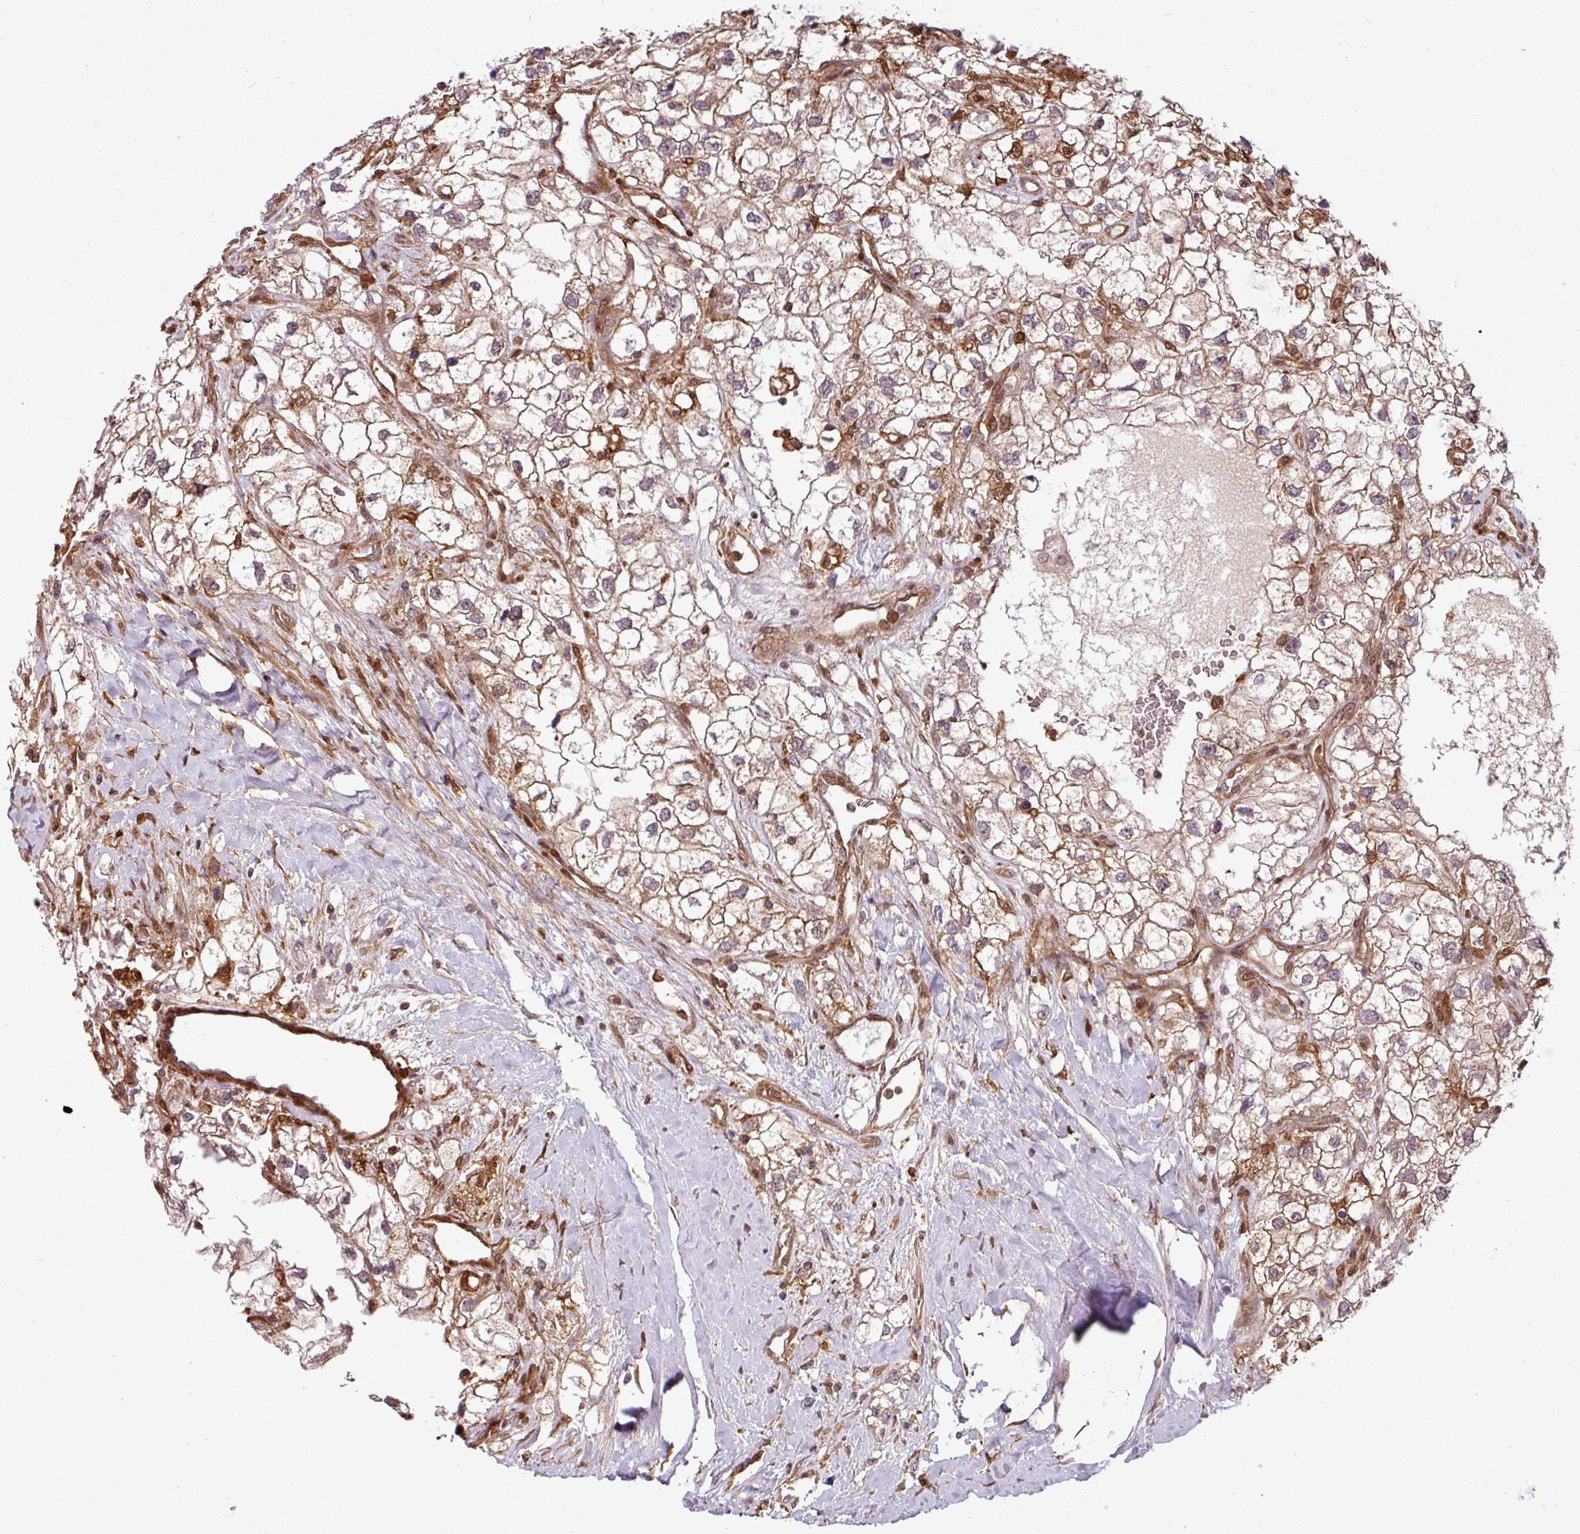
{"staining": {"intensity": "moderate", "quantity": ">75%", "location": "cytoplasmic/membranous"}, "tissue": "renal cancer", "cell_type": "Tumor cells", "image_type": "cancer", "snomed": [{"axis": "morphology", "description": "Adenocarcinoma, NOS"}, {"axis": "topography", "description": "Kidney"}], "caption": "Brown immunohistochemical staining in renal adenocarcinoma demonstrates moderate cytoplasmic/membranous staining in approximately >75% of tumor cells. The staining is performed using DAB brown chromogen to label protein expression. The nuclei are counter-stained blue using hematoxylin.", "gene": "SH3BGRL", "patient": {"sex": "male", "age": 59}}